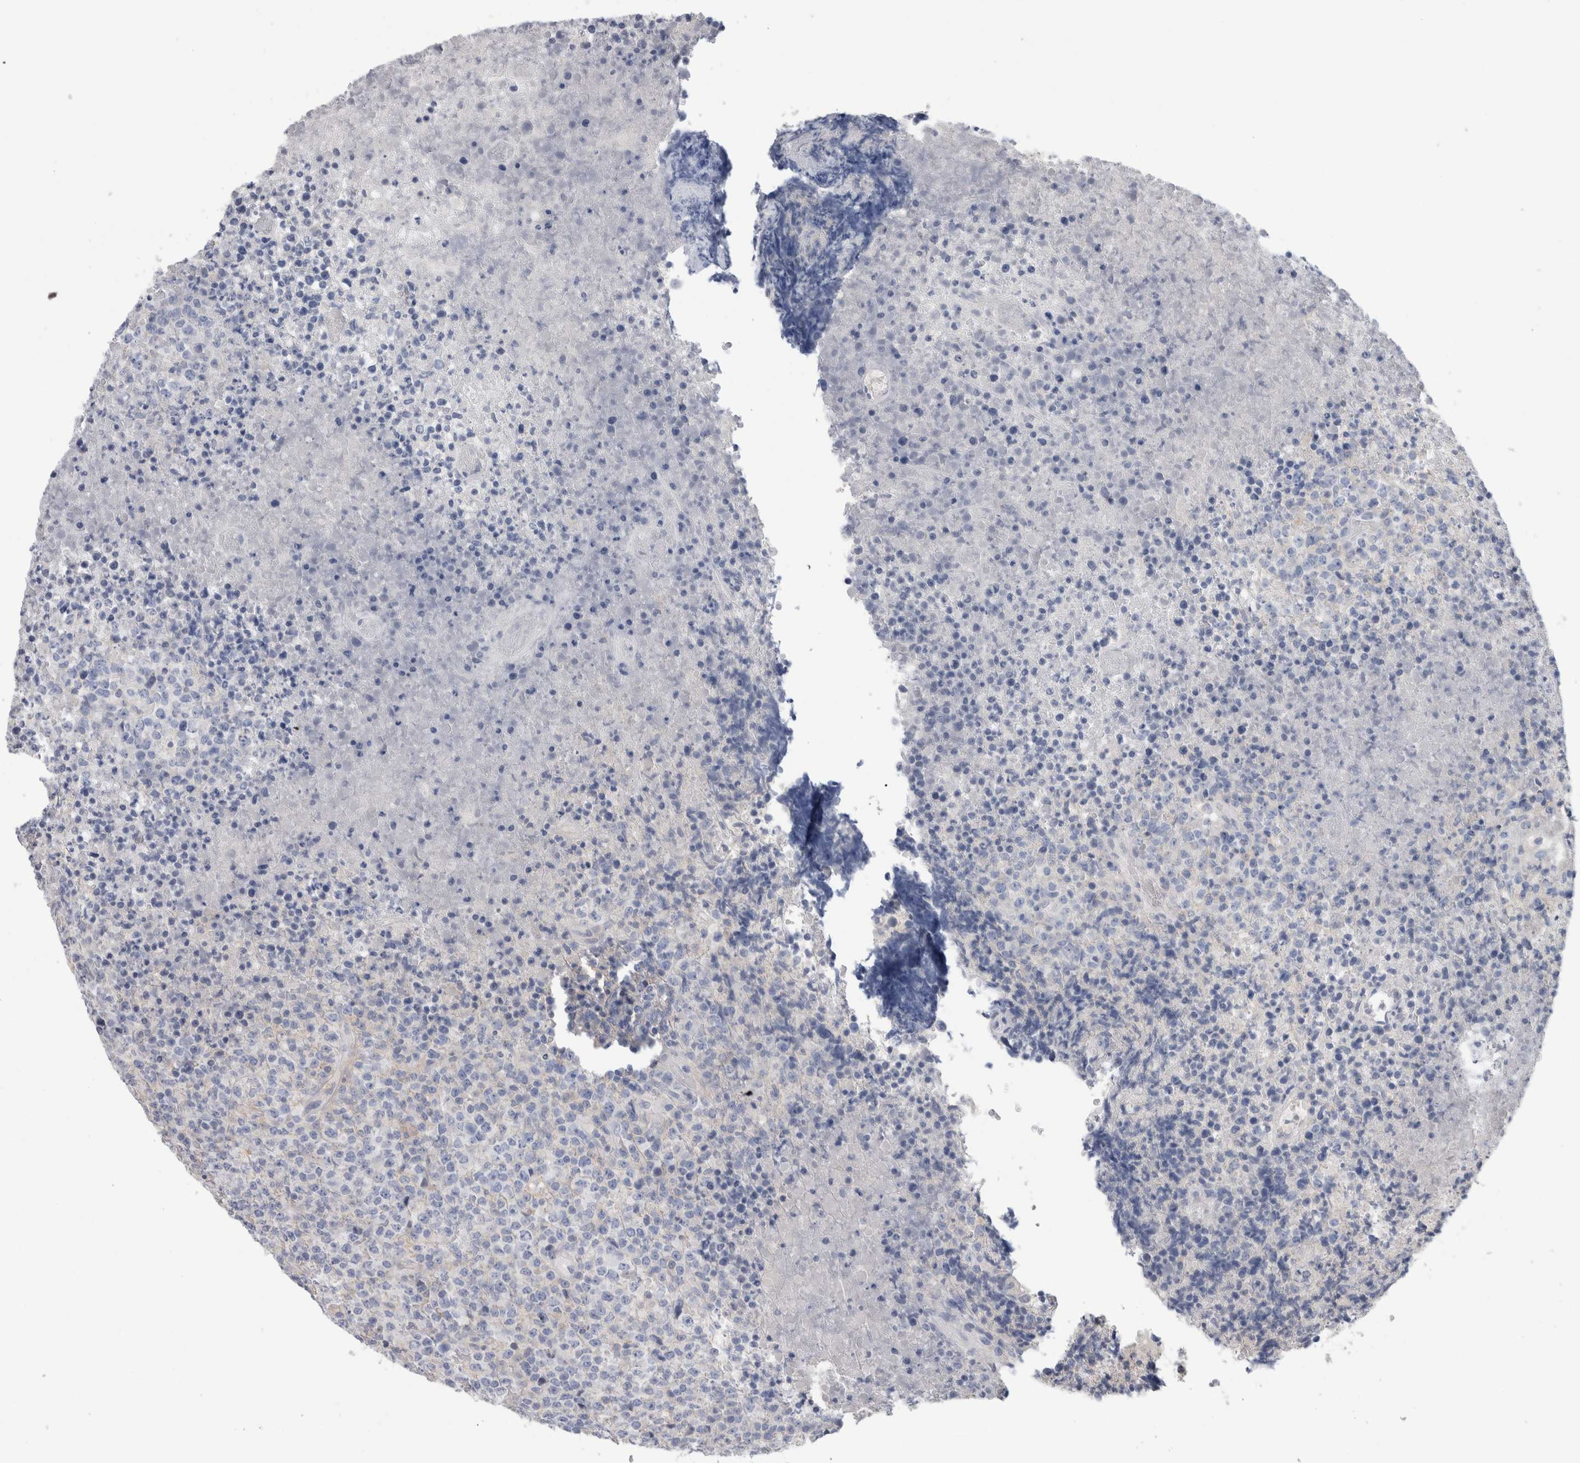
{"staining": {"intensity": "negative", "quantity": "none", "location": "none"}, "tissue": "lymphoma", "cell_type": "Tumor cells", "image_type": "cancer", "snomed": [{"axis": "morphology", "description": "Malignant lymphoma, non-Hodgkin's type, High grade"}, {"axis": "topography", "description": "Lymph node"}], "caption": "Tumor cells show no significant protein expression in lymphoma.", "gene": "SCRN1", "patient": {"sex": "male", "age": 13}}